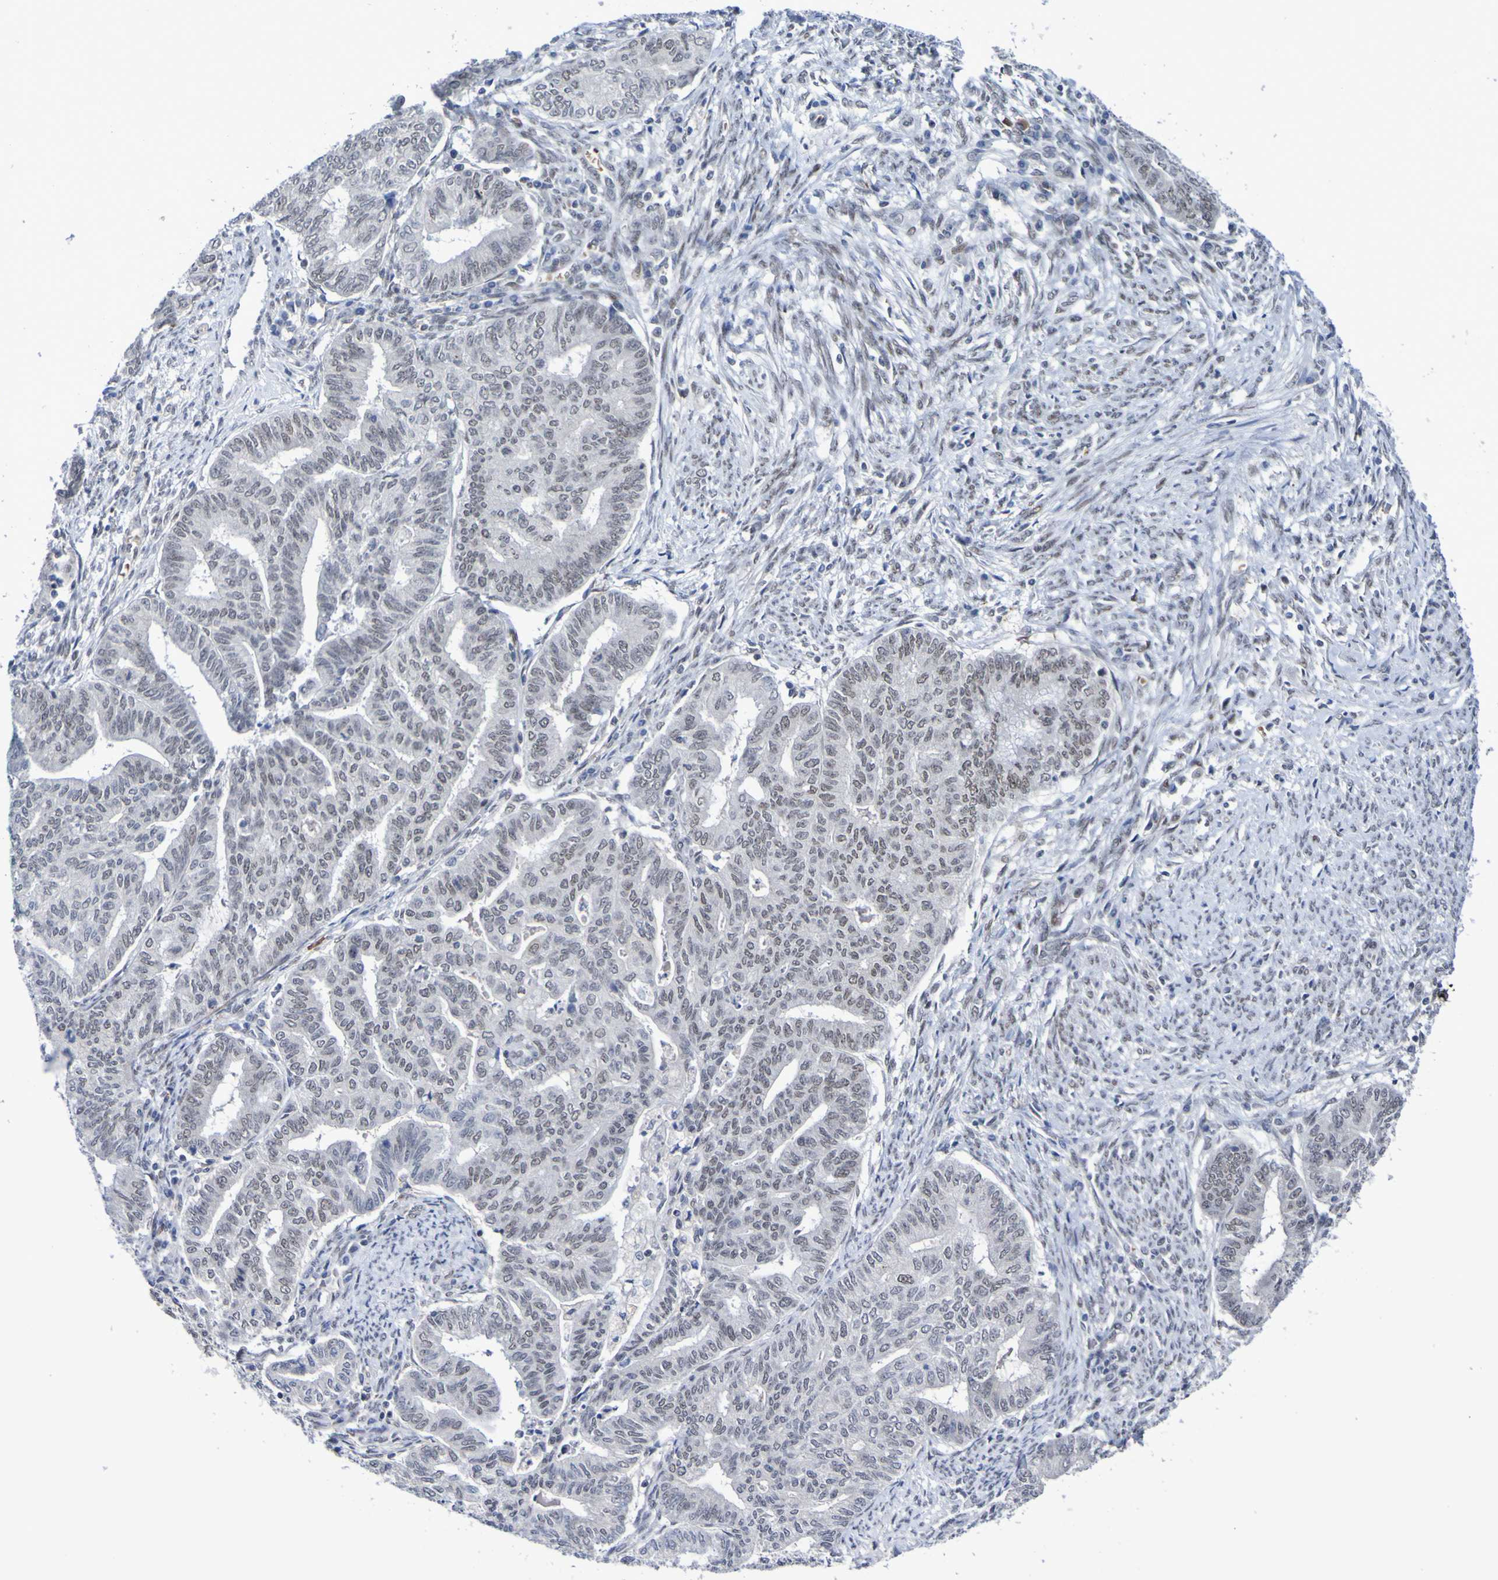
{"staining": {"intensity": "weak", "quantity": "<25%", "location": "nuclear"}, "tissue": "endometrial cancer", "cell_type": "Tumor cells", "image_type": "cancer", "snomed": [{"axis": "morphology", "description": "Adenocarcinoma, NOS"}, {"axis": "topography", "description": "Endometrium"}], "caption": "Endometrial adenocarcinoma stained for a protein using immunohistochemistry reveals no positivity tumor cells.", "gene": "PCGF1", "patient": {"sex": "female", "age": 79}}